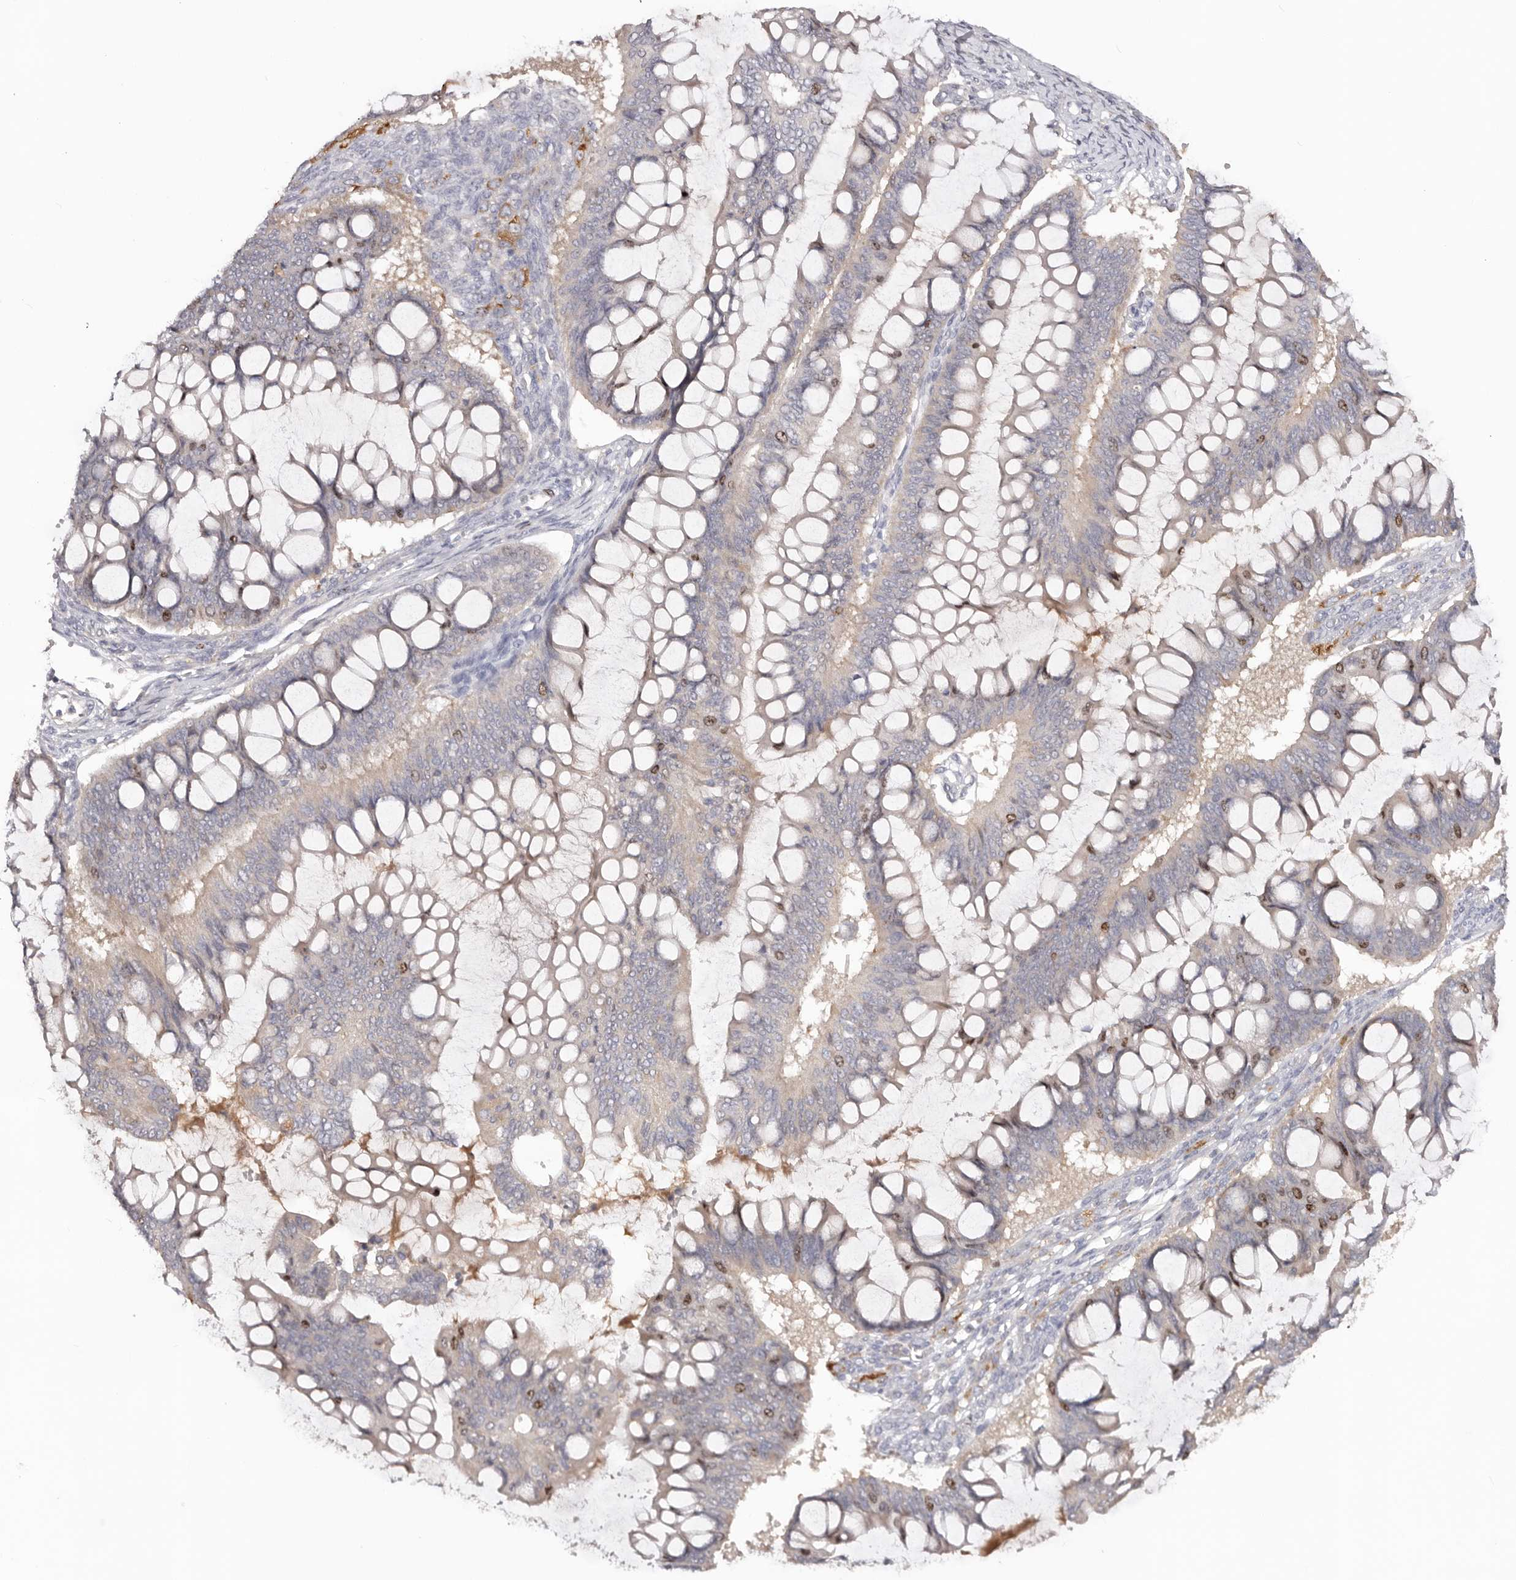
{"staining": {"intensity": "moderate", "quantity": "<25%", "location": "nuclear"}, "tissue": "ovarian cancer", "cell_type": "Tumor cells", "image_type": "cancer", "snomed": [{"axis": "morphology", "description": "Cystadenocarcinoma, mucinous, NOS"}, {"axis": "topography", "description": "Ovary"}], "caption": "An image showing moderate nuclear positivity in about <25% of tumor cells in ovarian mucinous cystadenocarcinoma, as visualized by brown immunohistochemical staining.", "gene": "CCDC190", "patient": {"sex": "female", "age": 73}}